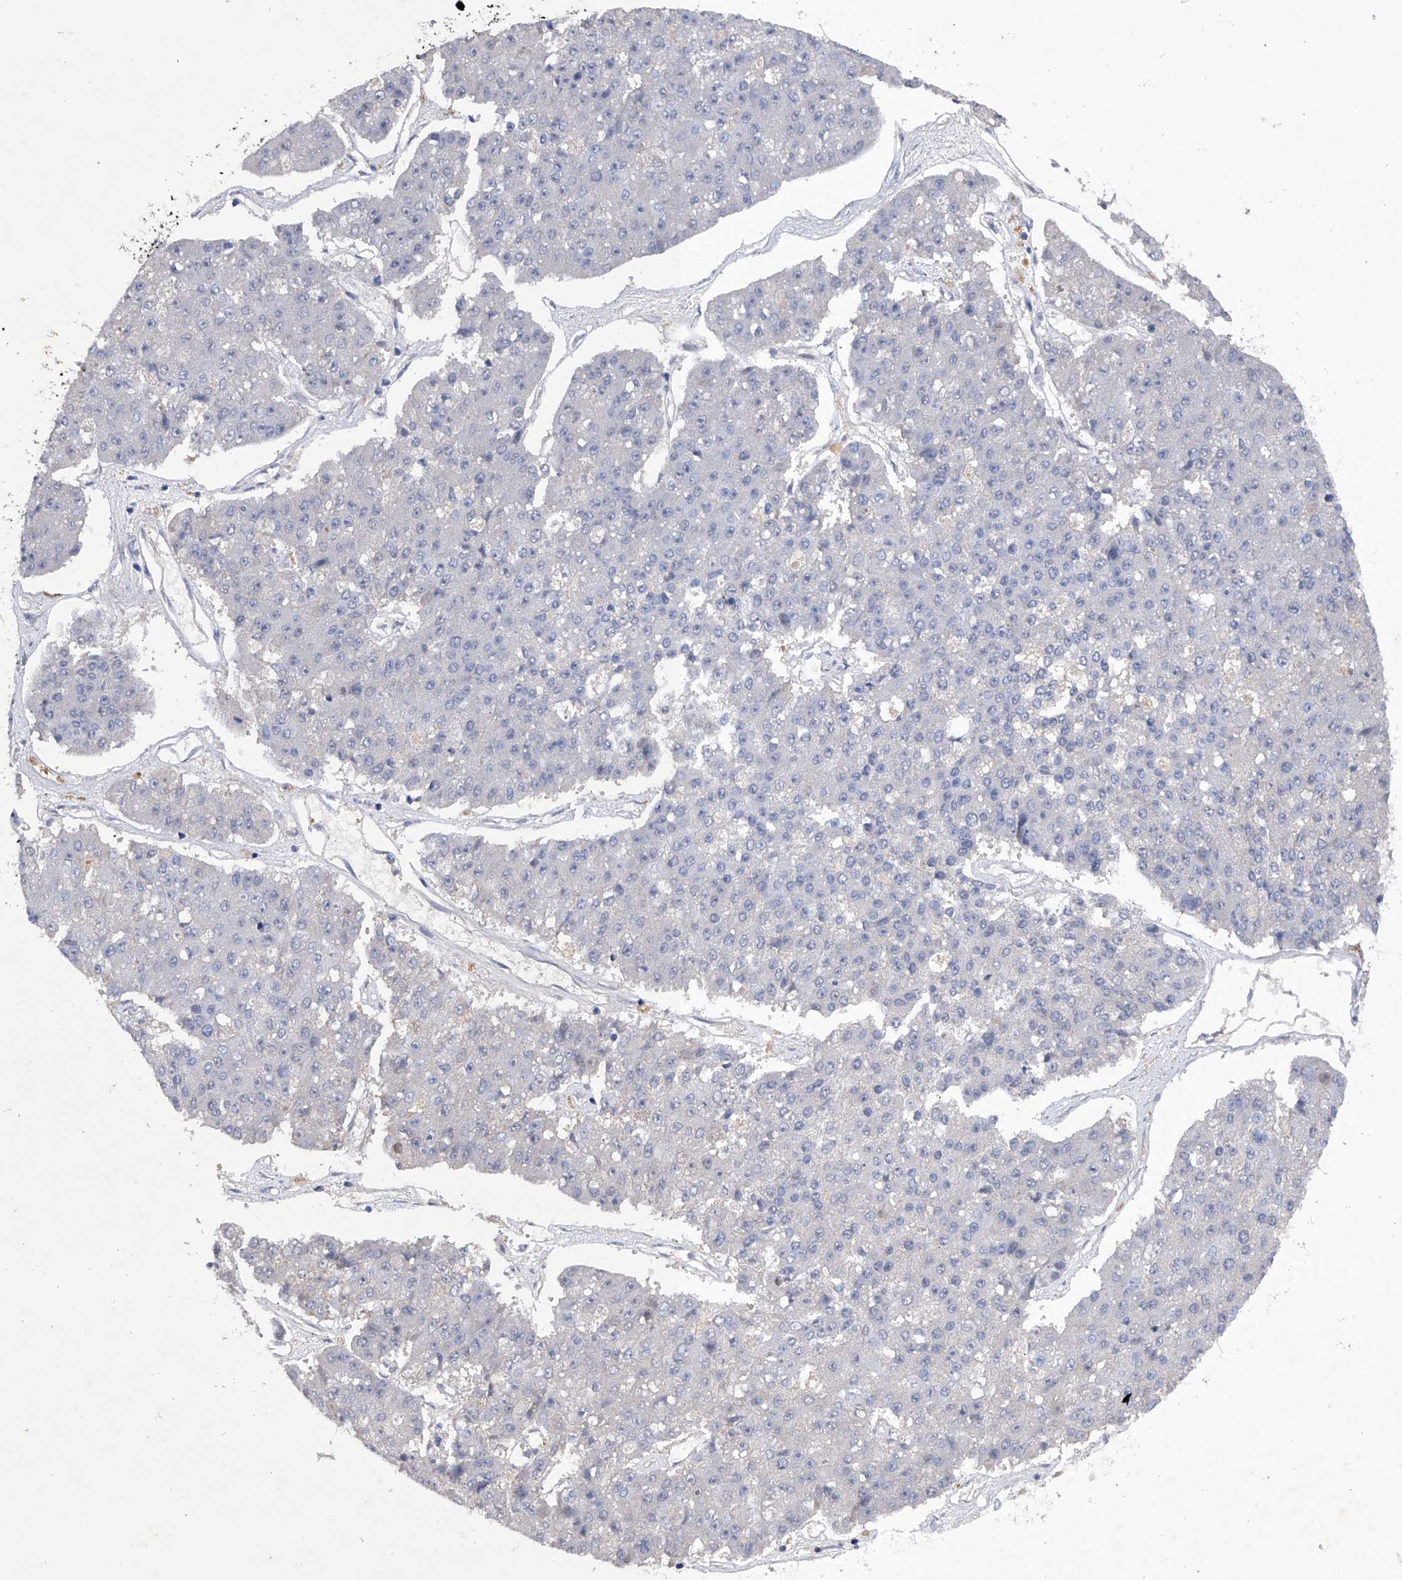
{"staining": {"intensity": "negative", "quantity": "none", "location": "none"}, "tissue": "pancreatic cancer", "cell_type": "Tumor cells", "image_type": "cancer", "snomed": [{"axis": "morphology", "description": "Adenocarcinoma, NOS"}, {"axis": "topography", "description": "Pancreas"}], "caption": "This is an IHC photomicrograph of pancreatic cancer (adenocarcinoma). There is no expression in tumor cells.", "gene": "ASNS", "patient": {"sex": "male", "age": 50}}